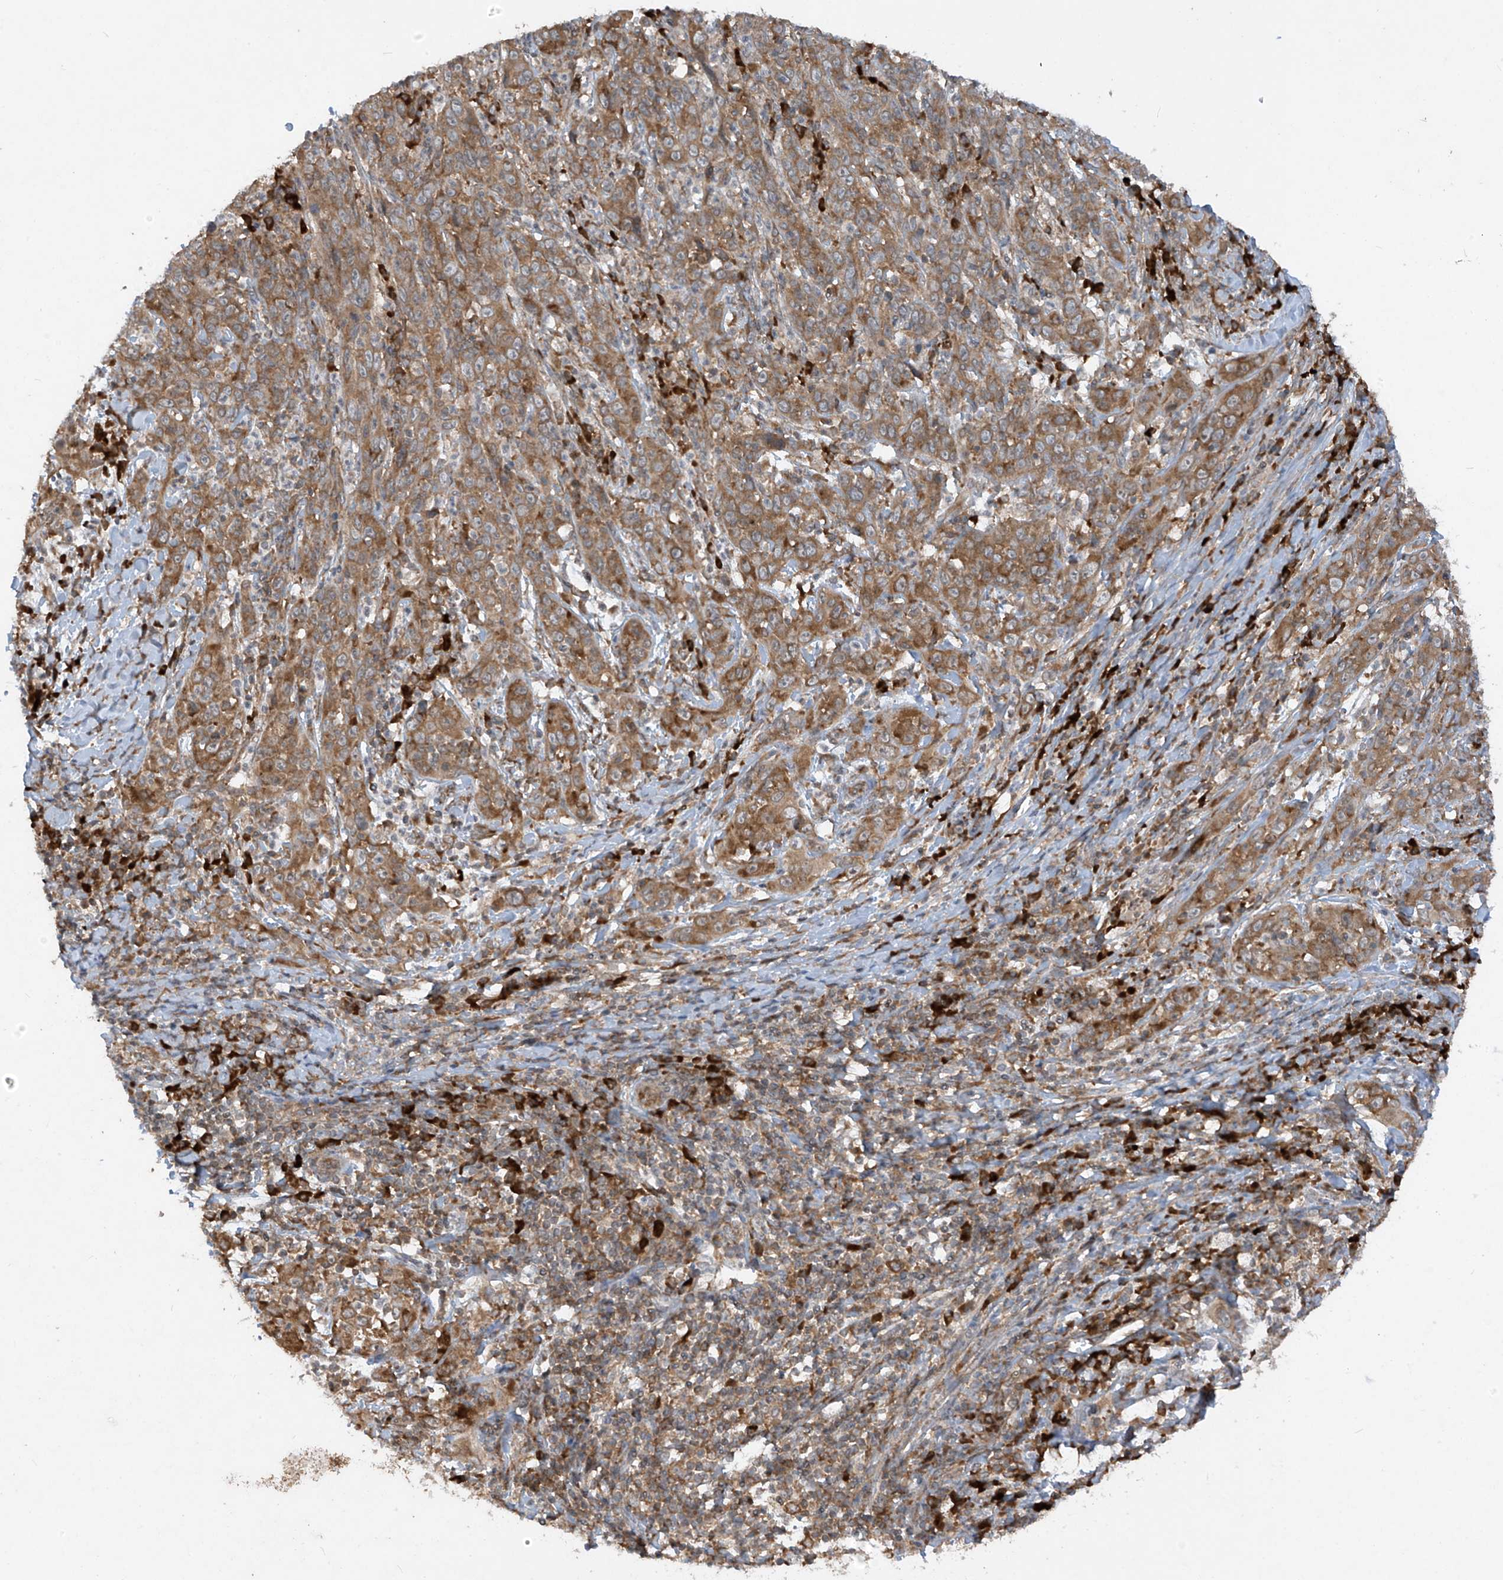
{"staining": {"intensity": "moderate", "quantity": ">75%", "location": "cytoplasmic/membranous"}, "tissue": "cervical cancer", "cell_type": "Tumor cells", "image_type": "cancer", "snomed": [{"axis": "morphology", "description": "Squamous cell carcinoma, NOS"}, {"axis": "topography", "description": "Cervix"}], "caption": "Protein staining by IHC reveals moderate cytoplasmic/membranous positivity in approximately >75% of tumor cells in squamous cell carcinoma (cervical).", "gene": "RPL34", "patient": {"sex": "female", "age": 46}}